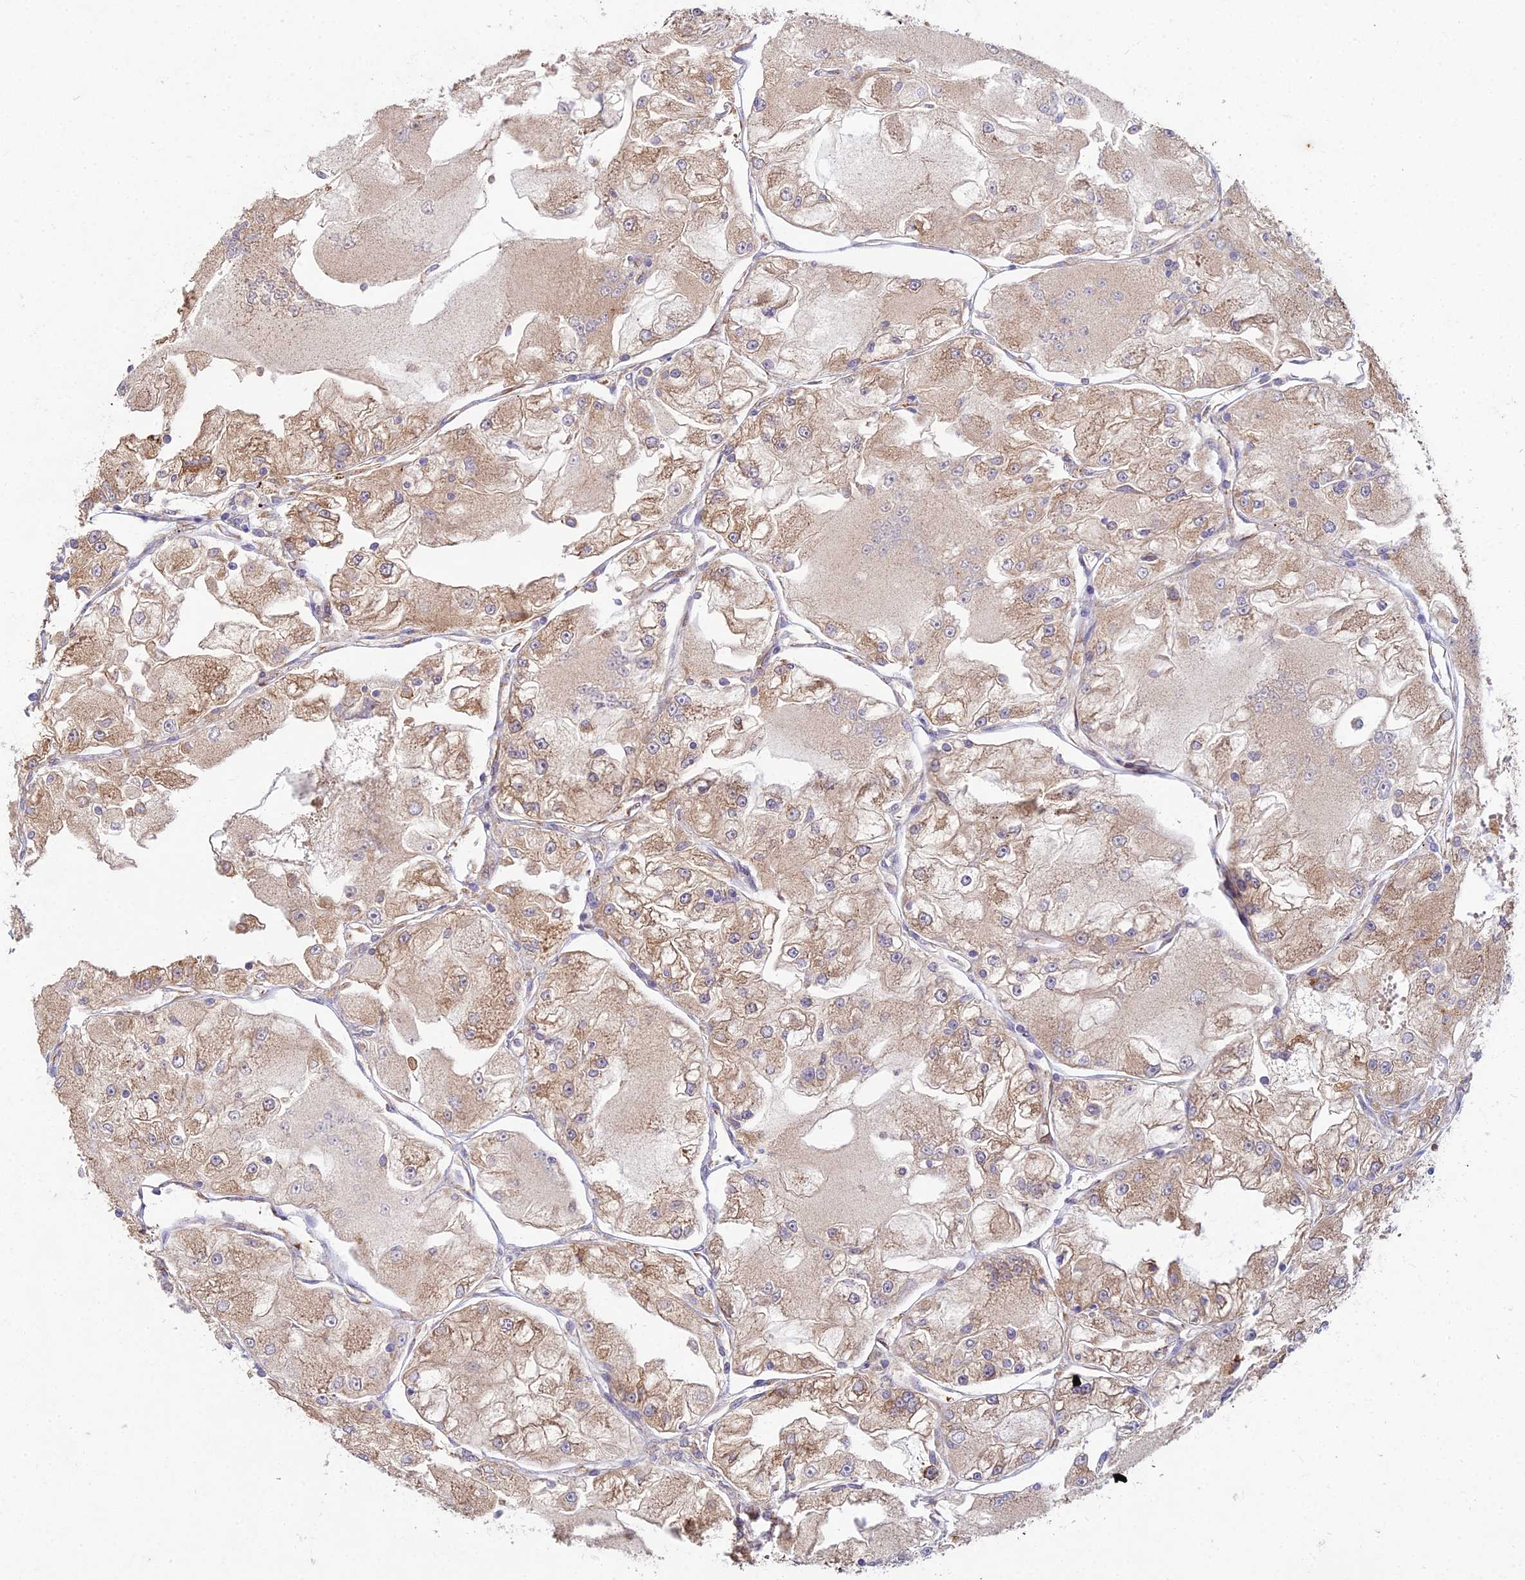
{"staining": {"intensity": "moderate", "quantity": "25%-75%", "location": "cytoplasmic/membranous"}, "tissue": "renal cancer", "cell_type": "Tumor cells", "image_type": "cancer", "snomed": [{"axis": "morphology", "description": "Adenocarcinoma, NOS"}, {"axis": "topography", "description": "Kidney"}], "caption": "Renal adenocarcinoma stained with a brown dye reveals moderate cytoplasmic/membranous positive staining in about 25%-75% of tumor cells.", "gene": "NXNL2", "patient": {"sex": "female", "age": 72}}